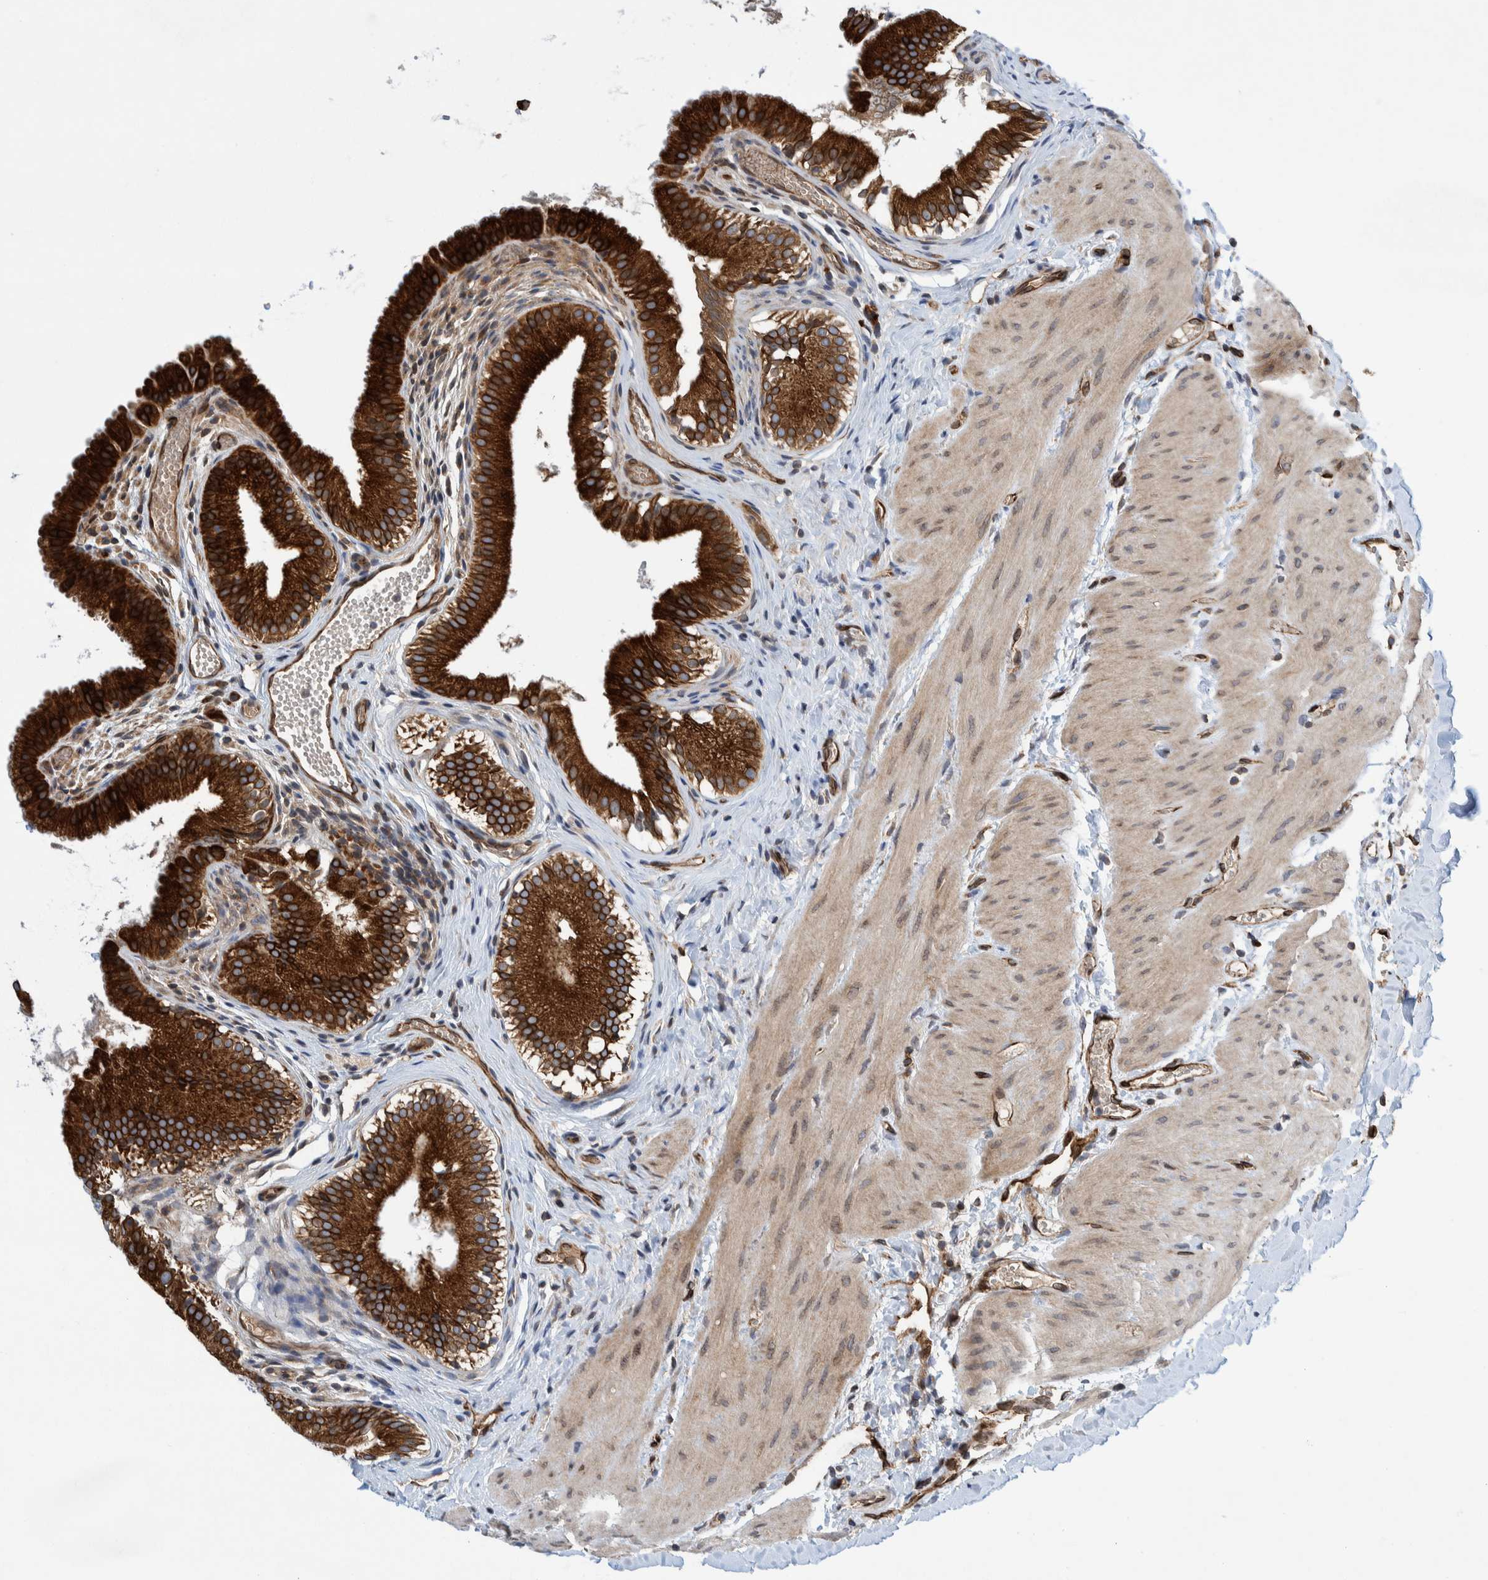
{"staining": {"intensity": "strong", "quantity": ">75%", "location": "cytoplasmic/membranous"}, "tissue": "gallbladder", "cell_type": "Glandular cells", "image_type": "normal", "snomed": [{"axis": "morphology", "description": "Normal tissue, NOS"}, {"axis": "topography", "description": "Gallbladder"}], "caption": "DAB immunohistochemical staining of normal gallbladder displays strong cytoplasmic/membranous protein positivity in approximately >75% of glandular cells.", "gene": "THEM6", "patient": {"sex": "female", "age": 26}}